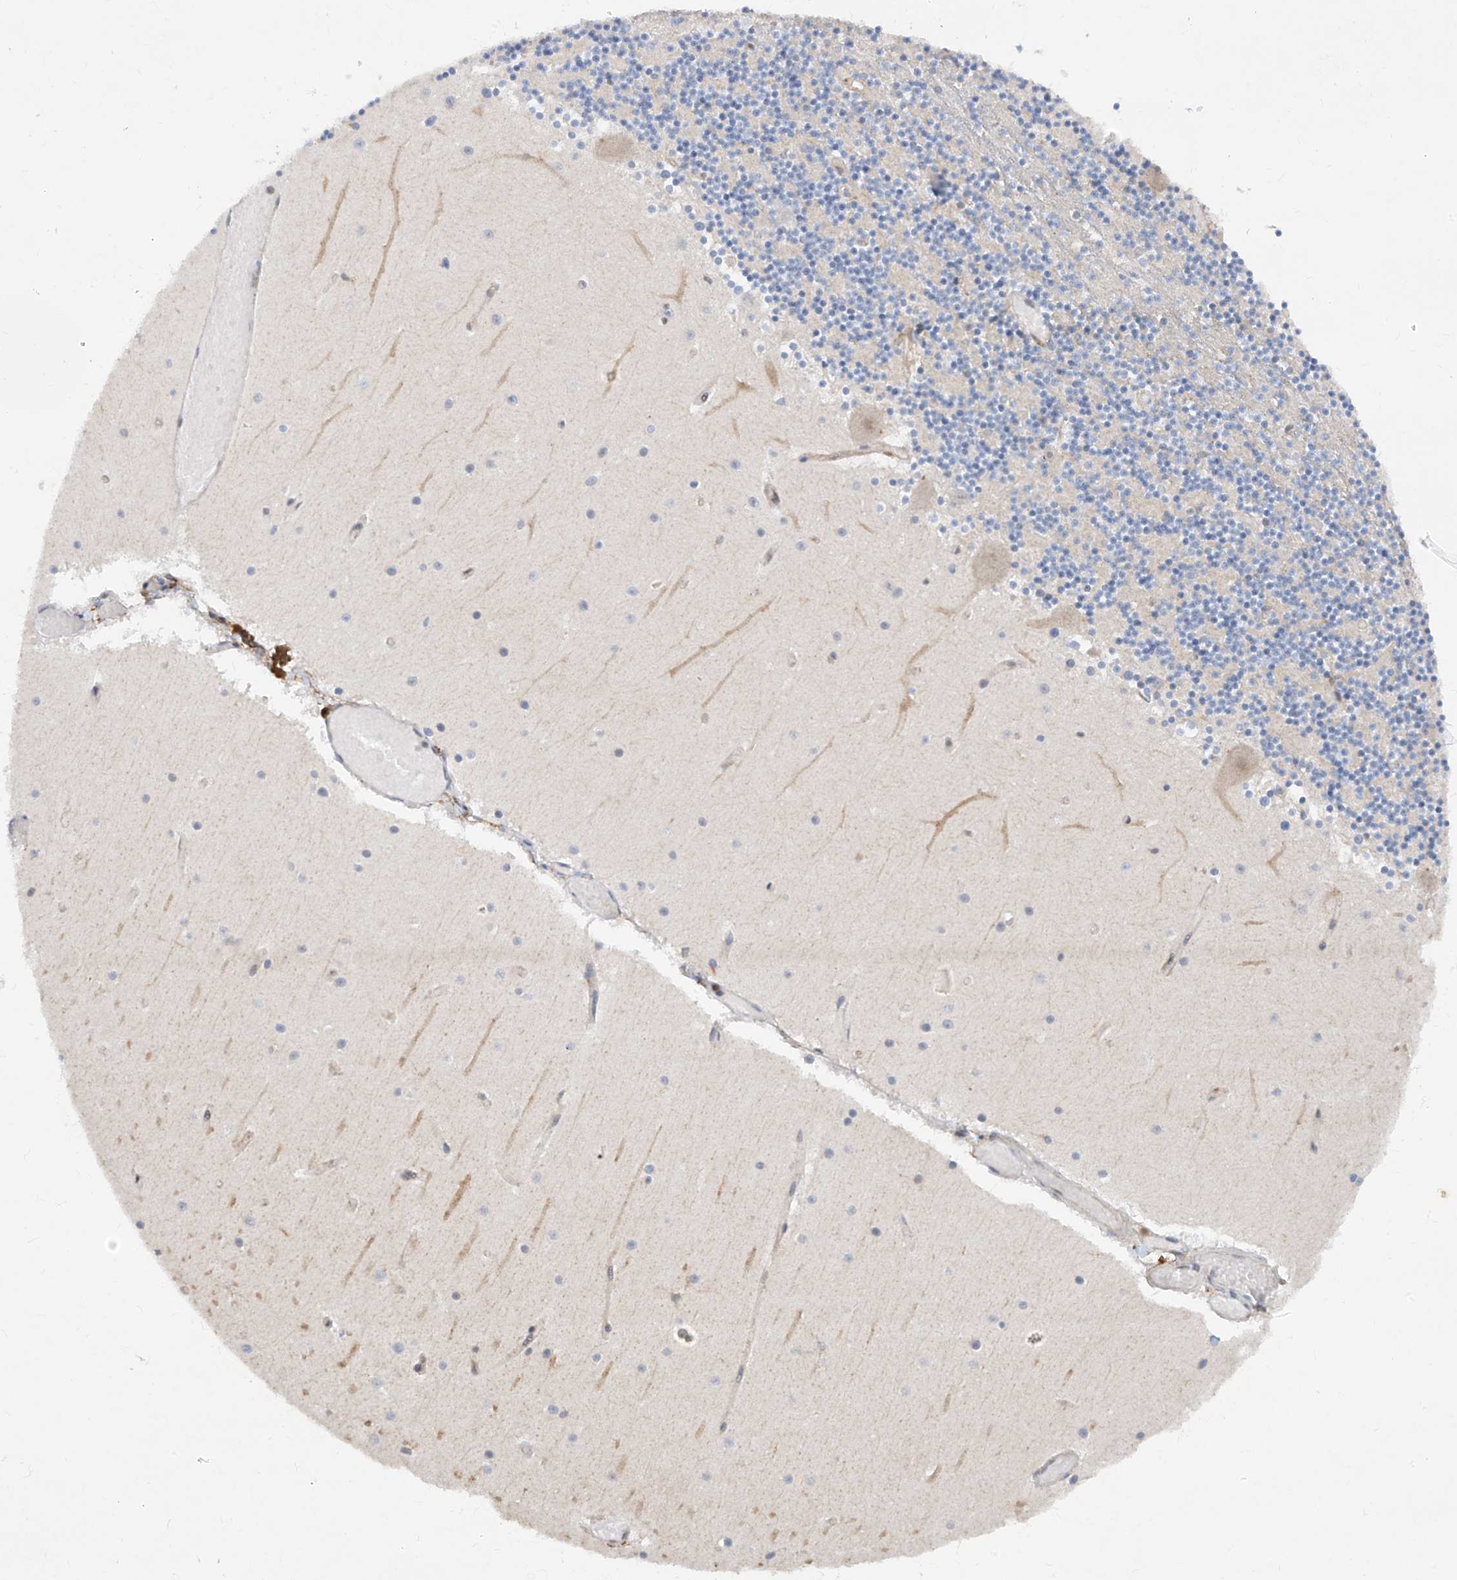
{"staining": {"intensity": "moderate", "quantity": "25%-75%", "location": "cytoplasmic/membranous"}, "tissue": "cerebellum", "cell_type": "Cells in granular layer", "image_type": "normal", "snomed": [{"axis": "morphology", "description": "Normal tissue, NOS"}, {"axis": "topography", "description": "Cerebellum"}], "caption": "High-power microscopy captured an immunohistochemistry micrograph of normal cerebellum, revealing moderate cytoplasmic/membranous expression in approximately 25%-75% of cells in granular layer.", "gene": "ZNF358", "patient": {"sex": "female", "age": 28}}